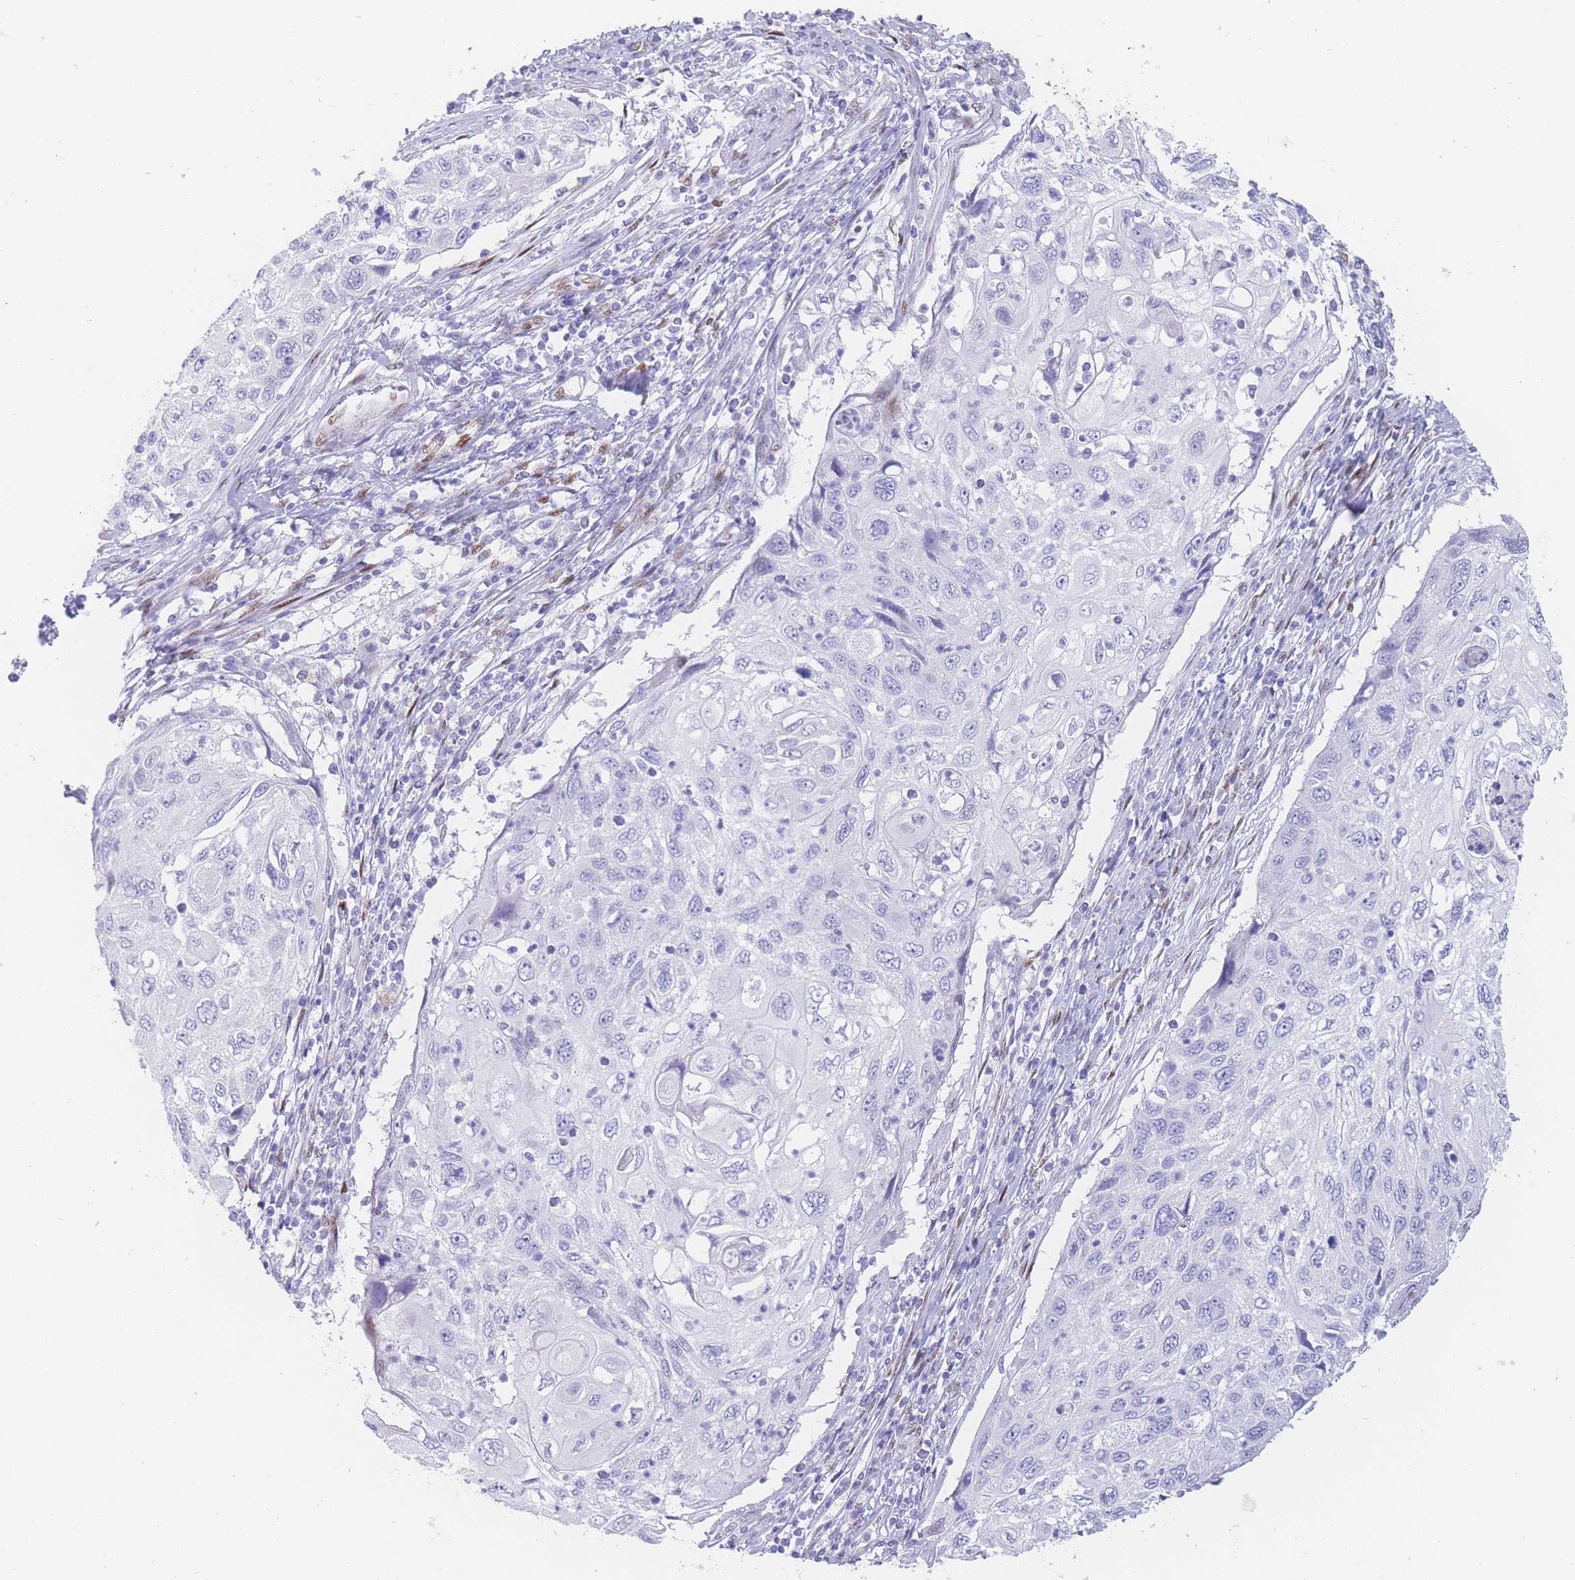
{"staining": {"intensity": "negative", "quantity": "none", "location": "none"}, "tissue": "cervical cancer", "cell_type": "Tumor cells", "image_type": "cancer", "snomed": [{"axis": "morphology", "description": "Squamous cell carcinoma, NOS"}, {"axis": "topography", "description": "Cervix"}], "caption": "This is a photomicrograph of IHC staining of cervical cancer (squamous cell carcinoma), which shows no expression in tumor cells.", "gene": "PSMB5", "patient": {"sex": "female", "age": 70}}